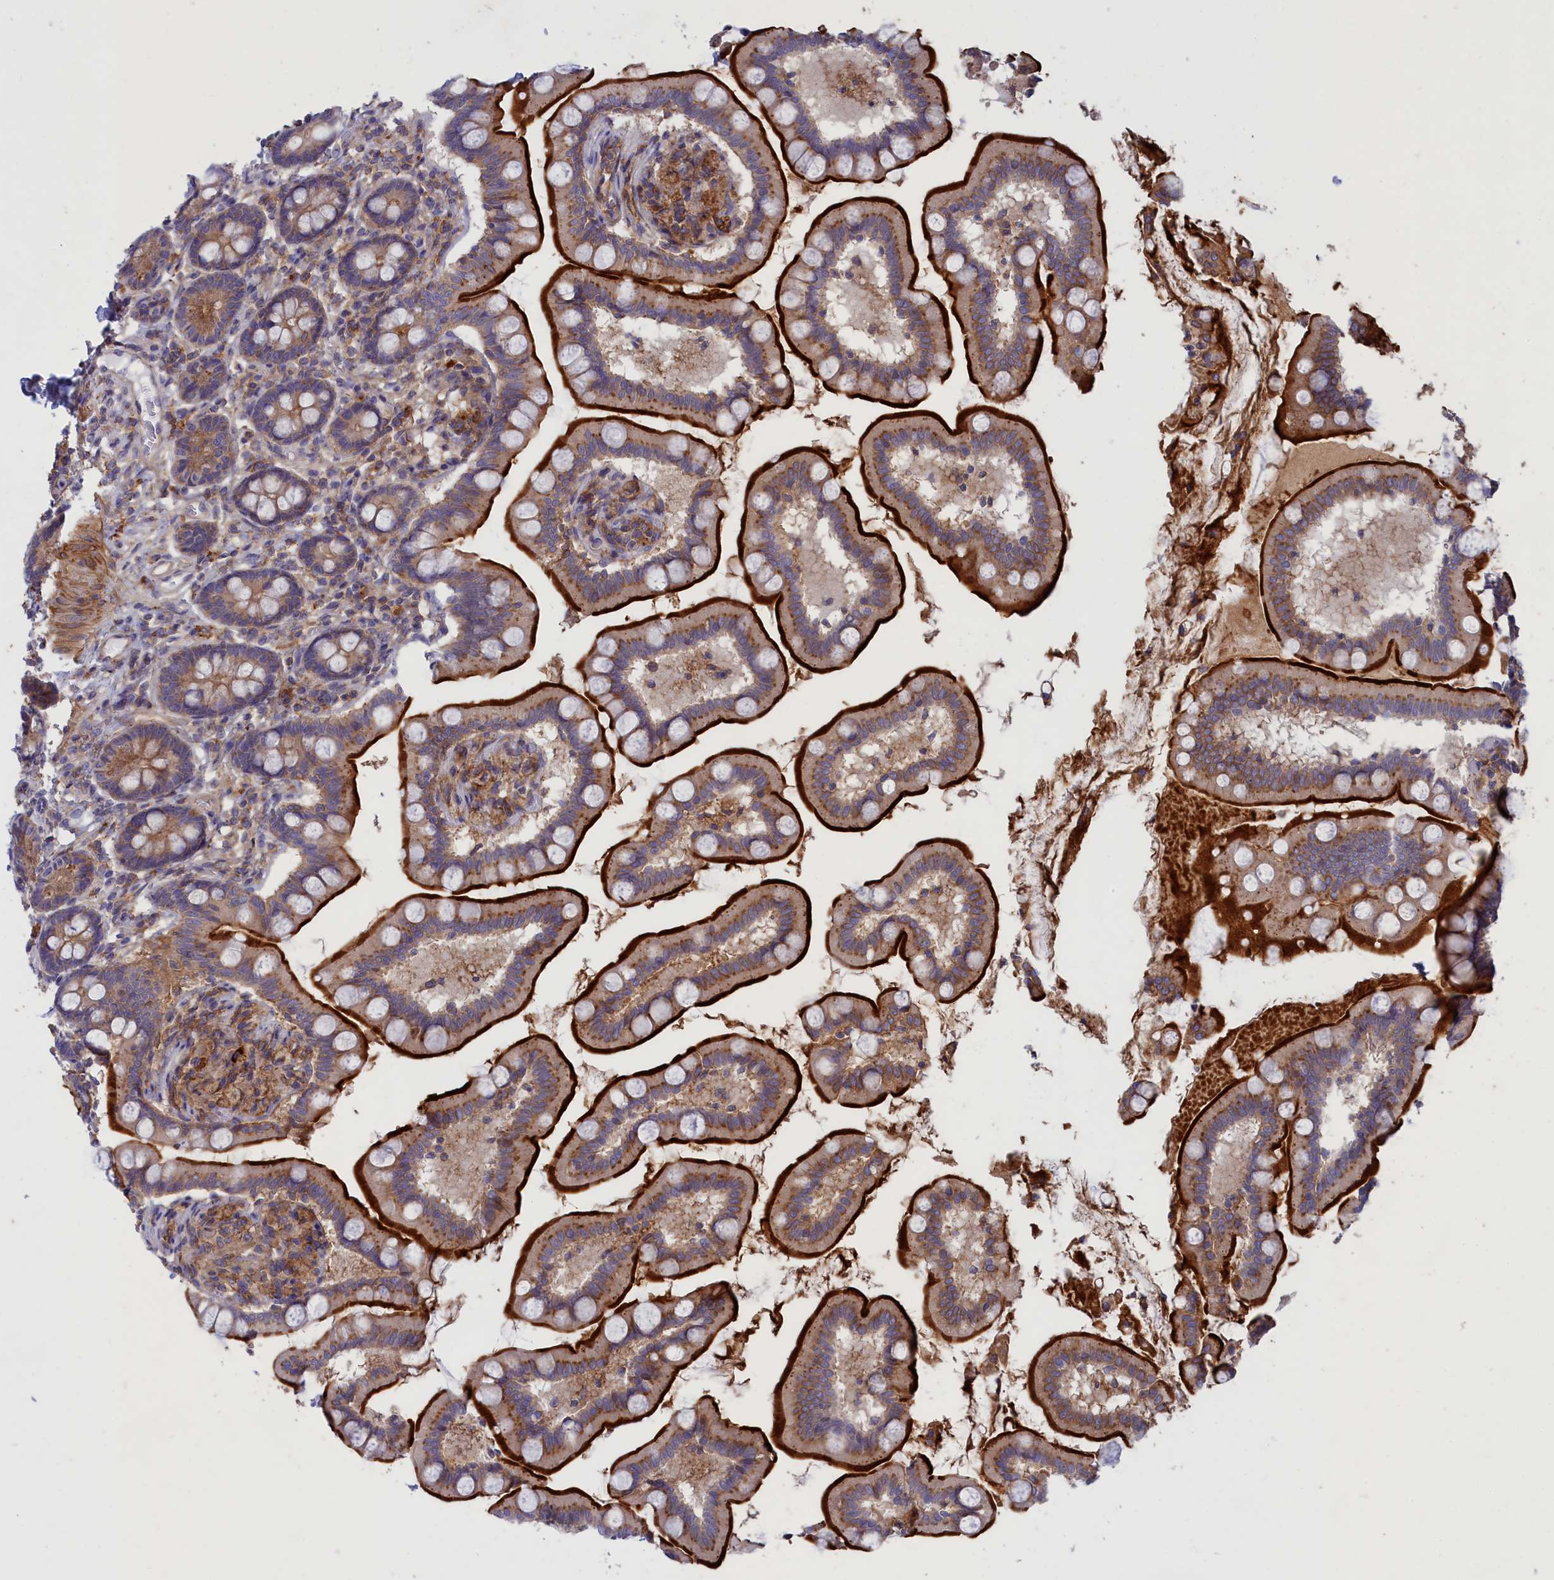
{"staining": {"intensity": "strong", "quantity": "25%-75%", "location": "cytoplasmic/membranous"}, "tissue": "small intestine", "cell_type": "Glandular cells", "image_type": "normal", "snomed": [{"axis": "morphology", "description": "Normal tissue, NOS"}, {"axis": "topography", "description": "Small intestine"}], "caption": "High-magnification brightfield microscopy of benign small intestine stained with DAB (3,3'-diaminobenzidine) (brown) and counterstained with hematoxylin (blue). glandular cells exhibit strong cytoplasmic/membranous staining is identified in approximately25%-75% of cells.", "gene": "SCAMP4", "patient": {"sex": "female", "age": 64}}